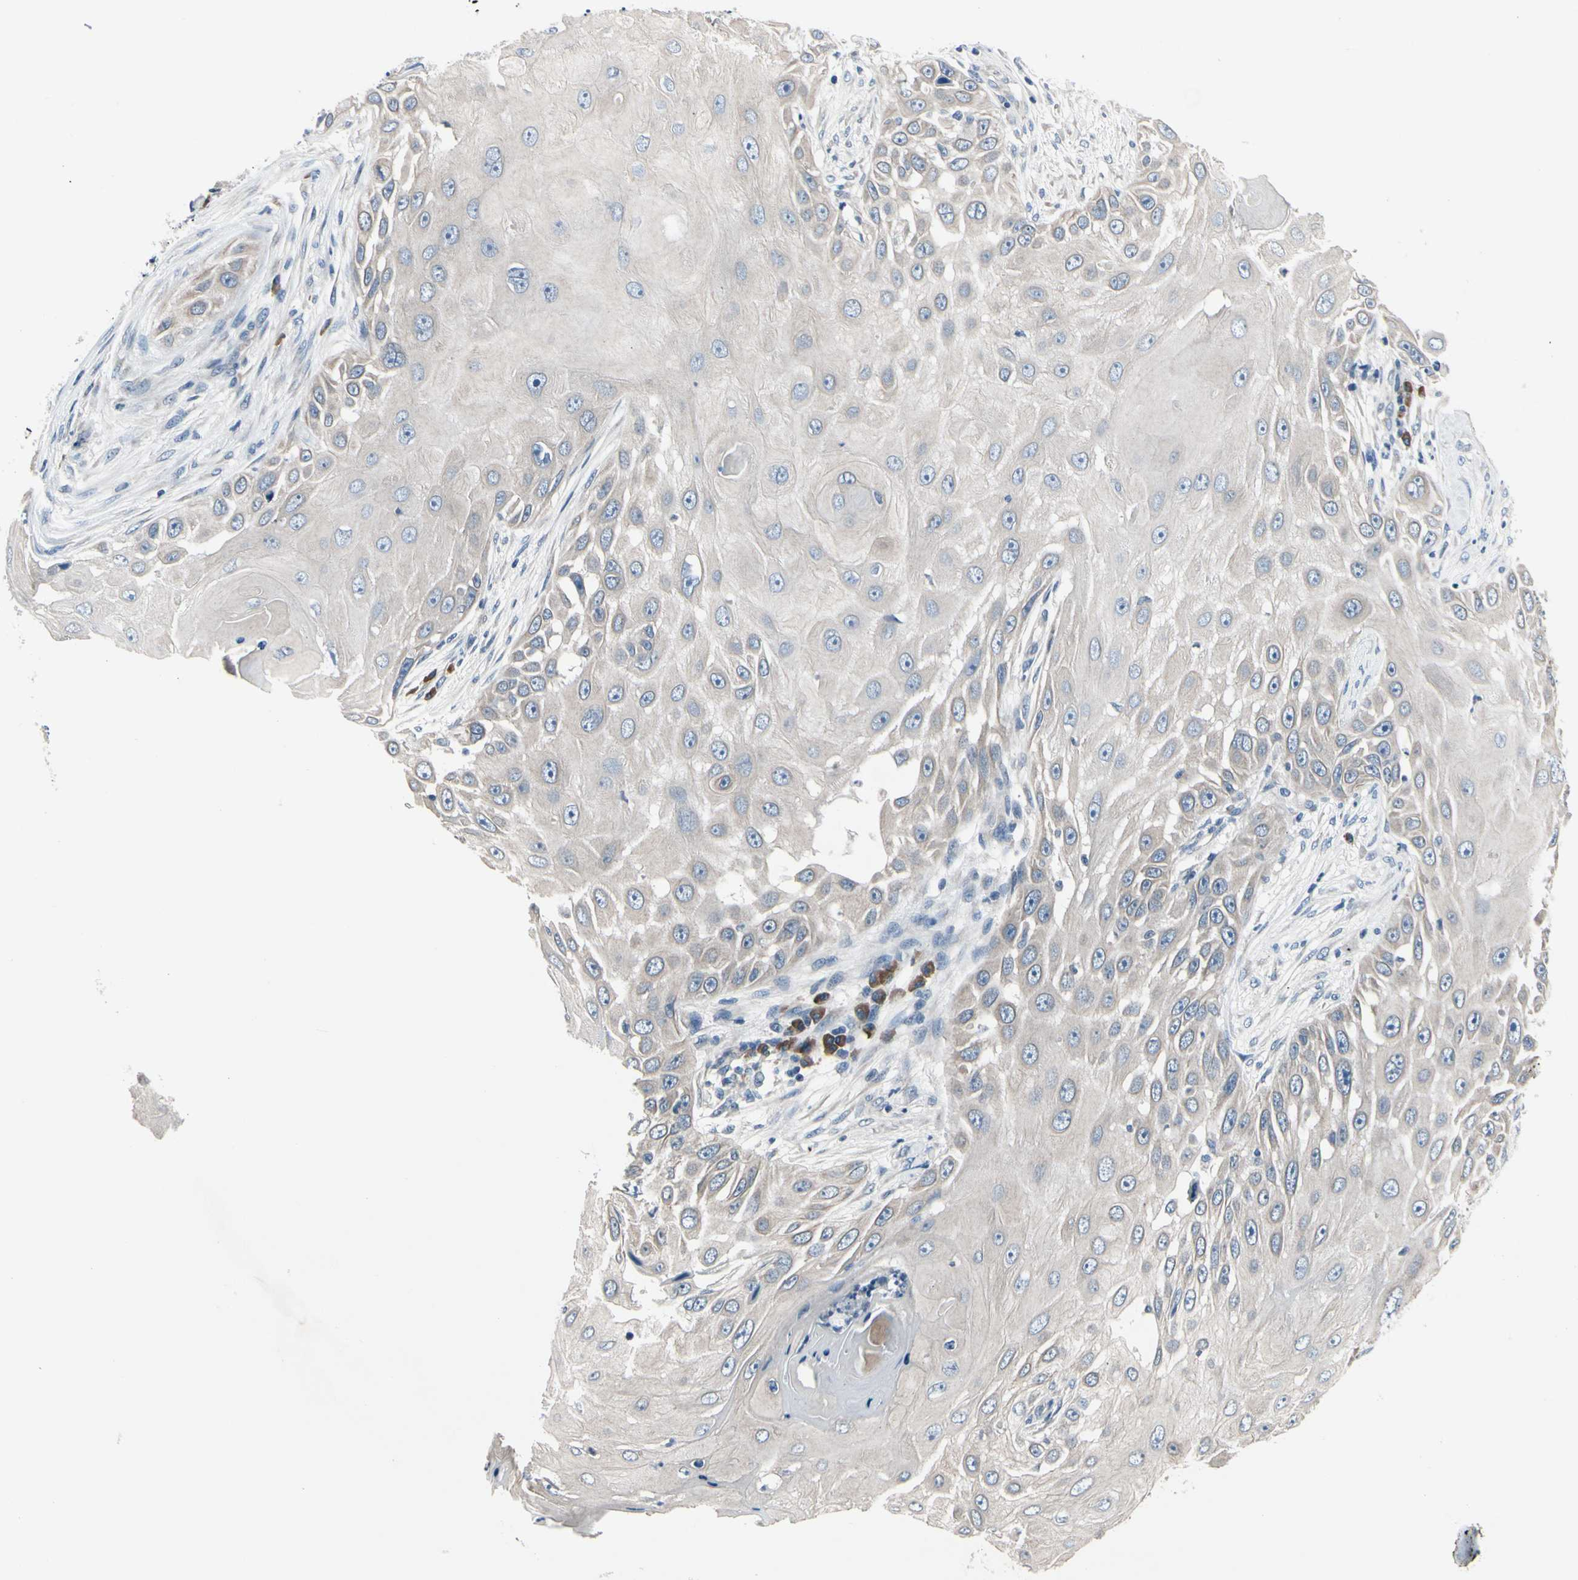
{"staining": {"intensity": "weak", "quantity": "<25%", "location": "cytoplasmic/membranous"}, "tissue": "skin cancer", "cell_type": "Tumor cells", "image_type": "cancer", "snomed": [{"axis": "morphology", "description": "Squamous cell carcinoma, NOS"}, {"axis": "topography", "description": "Skin"}], "caption": "DAB (3,3'-diaminobenzidine) immunohistochemical staining of human skin squamous cell carcinoma demonstrates no significant expression in tumor cells.", "gene": "SELENOK", "patient": {"sex": "female", "age": 44}}